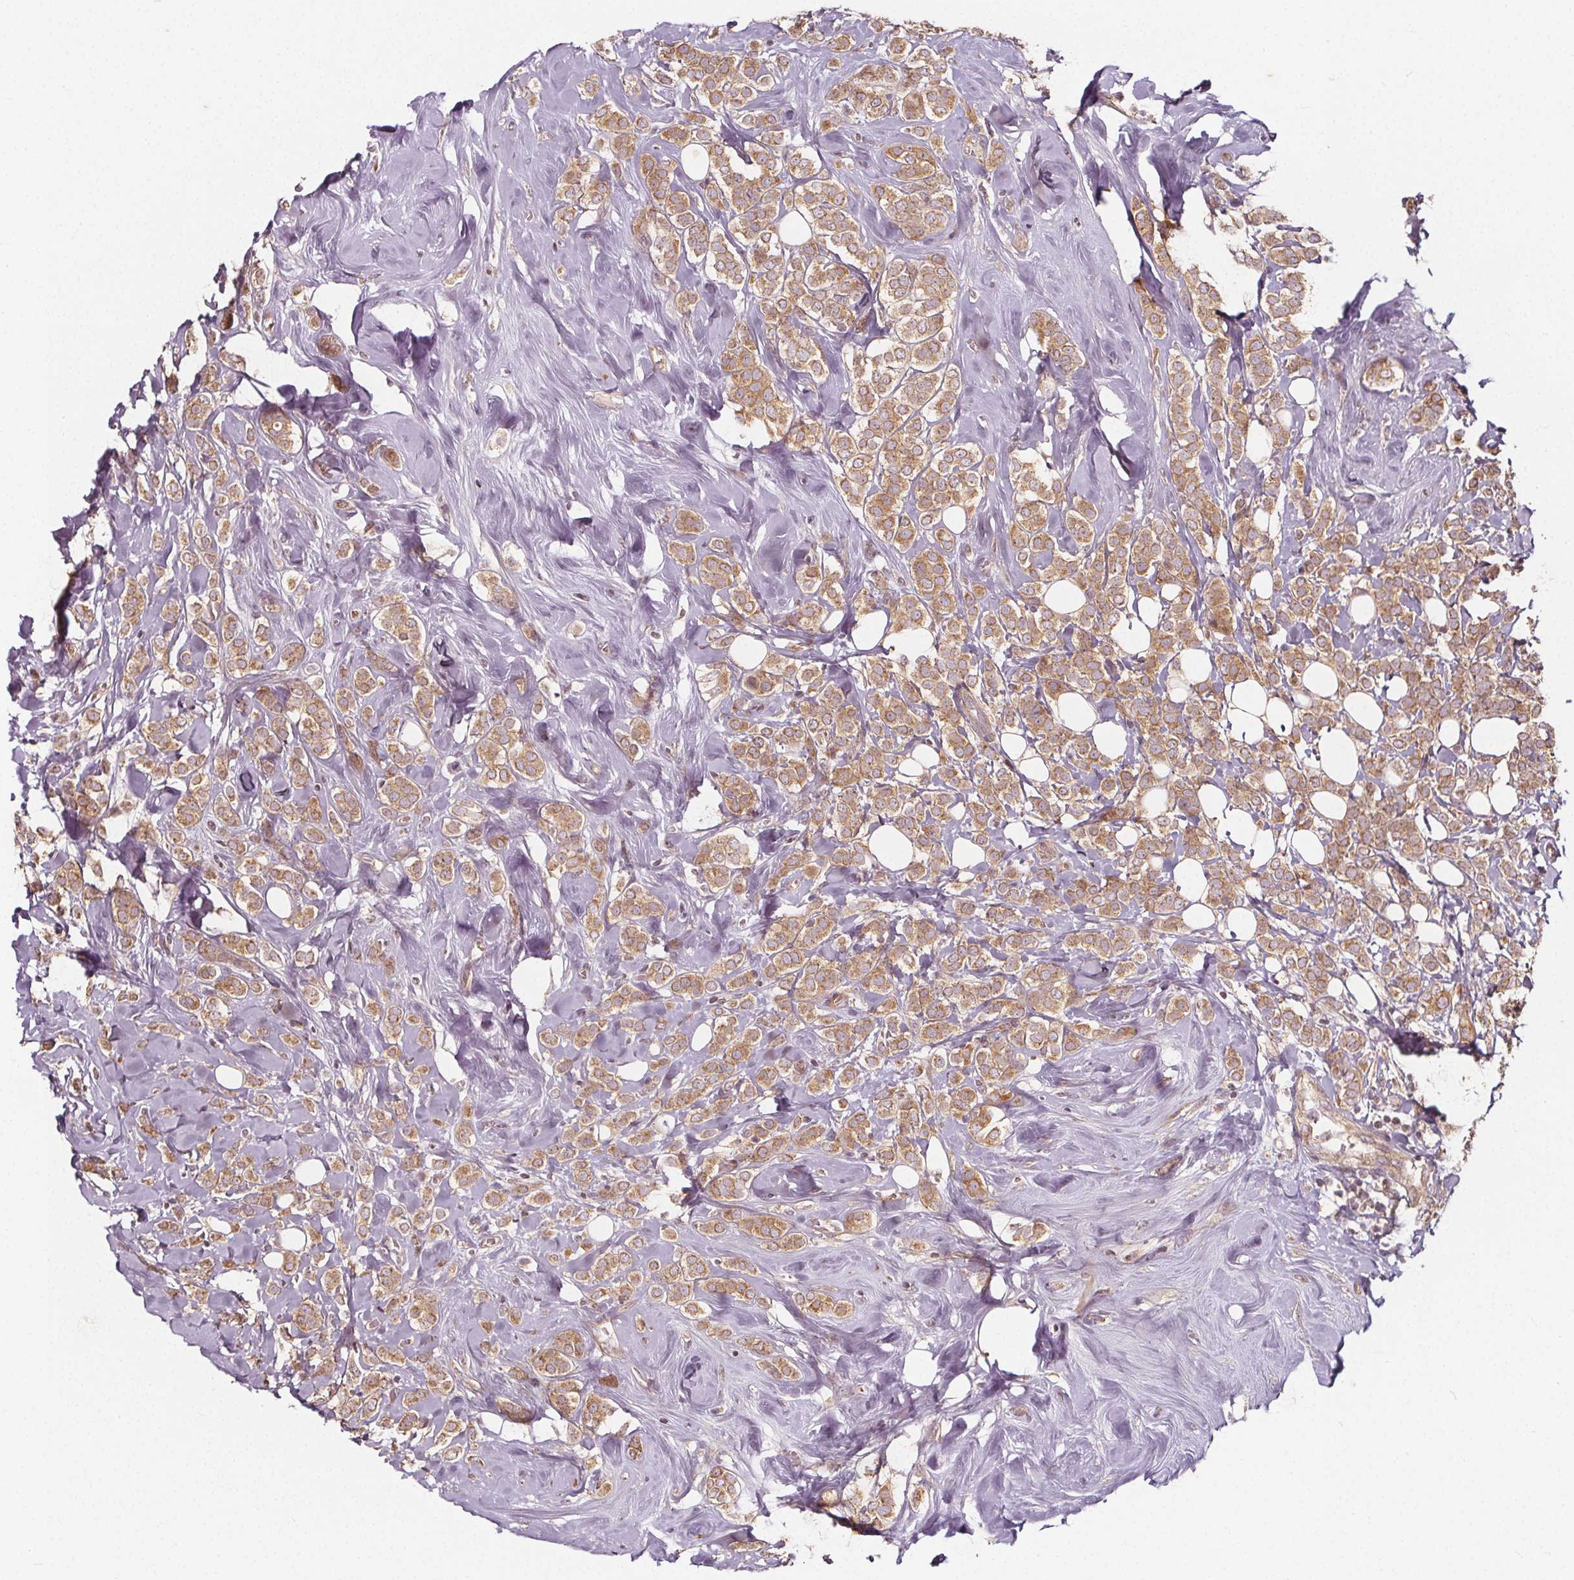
{"staining": {"intensity": "moderate", "quantity": ">75%", "location": "cytoplasmic/membranous"}, "tissue": "breast cancer", "cell_type": "Tumor cells", "image_type": "cancer", "snomed": [{"axis": "morphology", "description": "Lobular carcinoma"}, {"axis": "topography", "description": "Breast"}], "caption": "High-magnification brightfield microscopy of breast cancer (lobular carcinoma) stained with DAB (3,3'-diaminobenzidine) (brown) and counterstained with hematoxylin (blue). tumor cells exhibit moderate cytoplasmic/membranous expression is present in approximately>75% of cells.", "gene": "AKT1S1", "patient": {"sex": "female", "age": 49}}